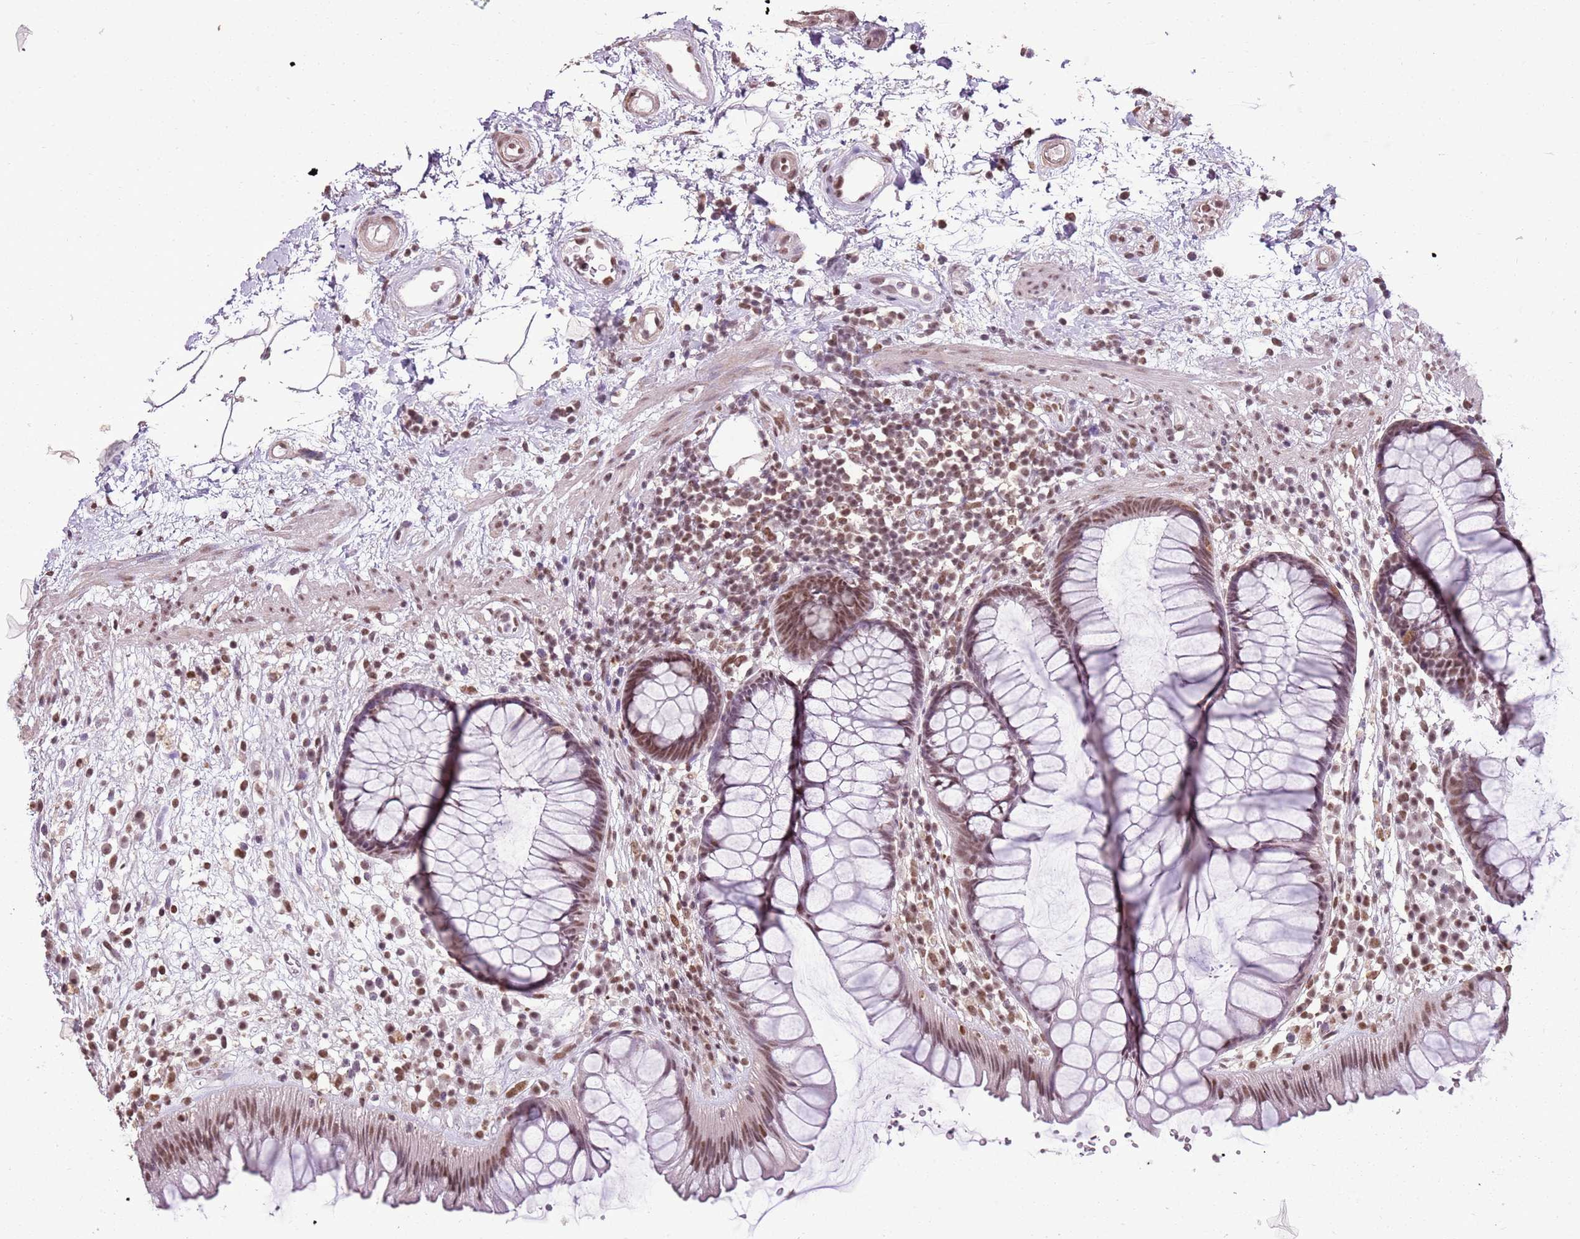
{"staining": {"intensity": "moderate", "quantity": ">75%", "location": "nuclear"}, "tissue": "rectum", "cell_type": "Glandular cells", "image_type": "normal", "snomed": [{"axis": "morphology", "description": "Normal tissue, NOS"}, {"axis": "topography", "description": "Rectum"}], "caption": "Brown immunohistochemical staining in normal rectum exhibits moderate nuclear staining in approximately >75% of glandular cells. (brown staining indicates protein expression, while blue staining denotes nuclei).", "gene": "ARL14EP", "patient": {"sex": "male", "age": 51}}